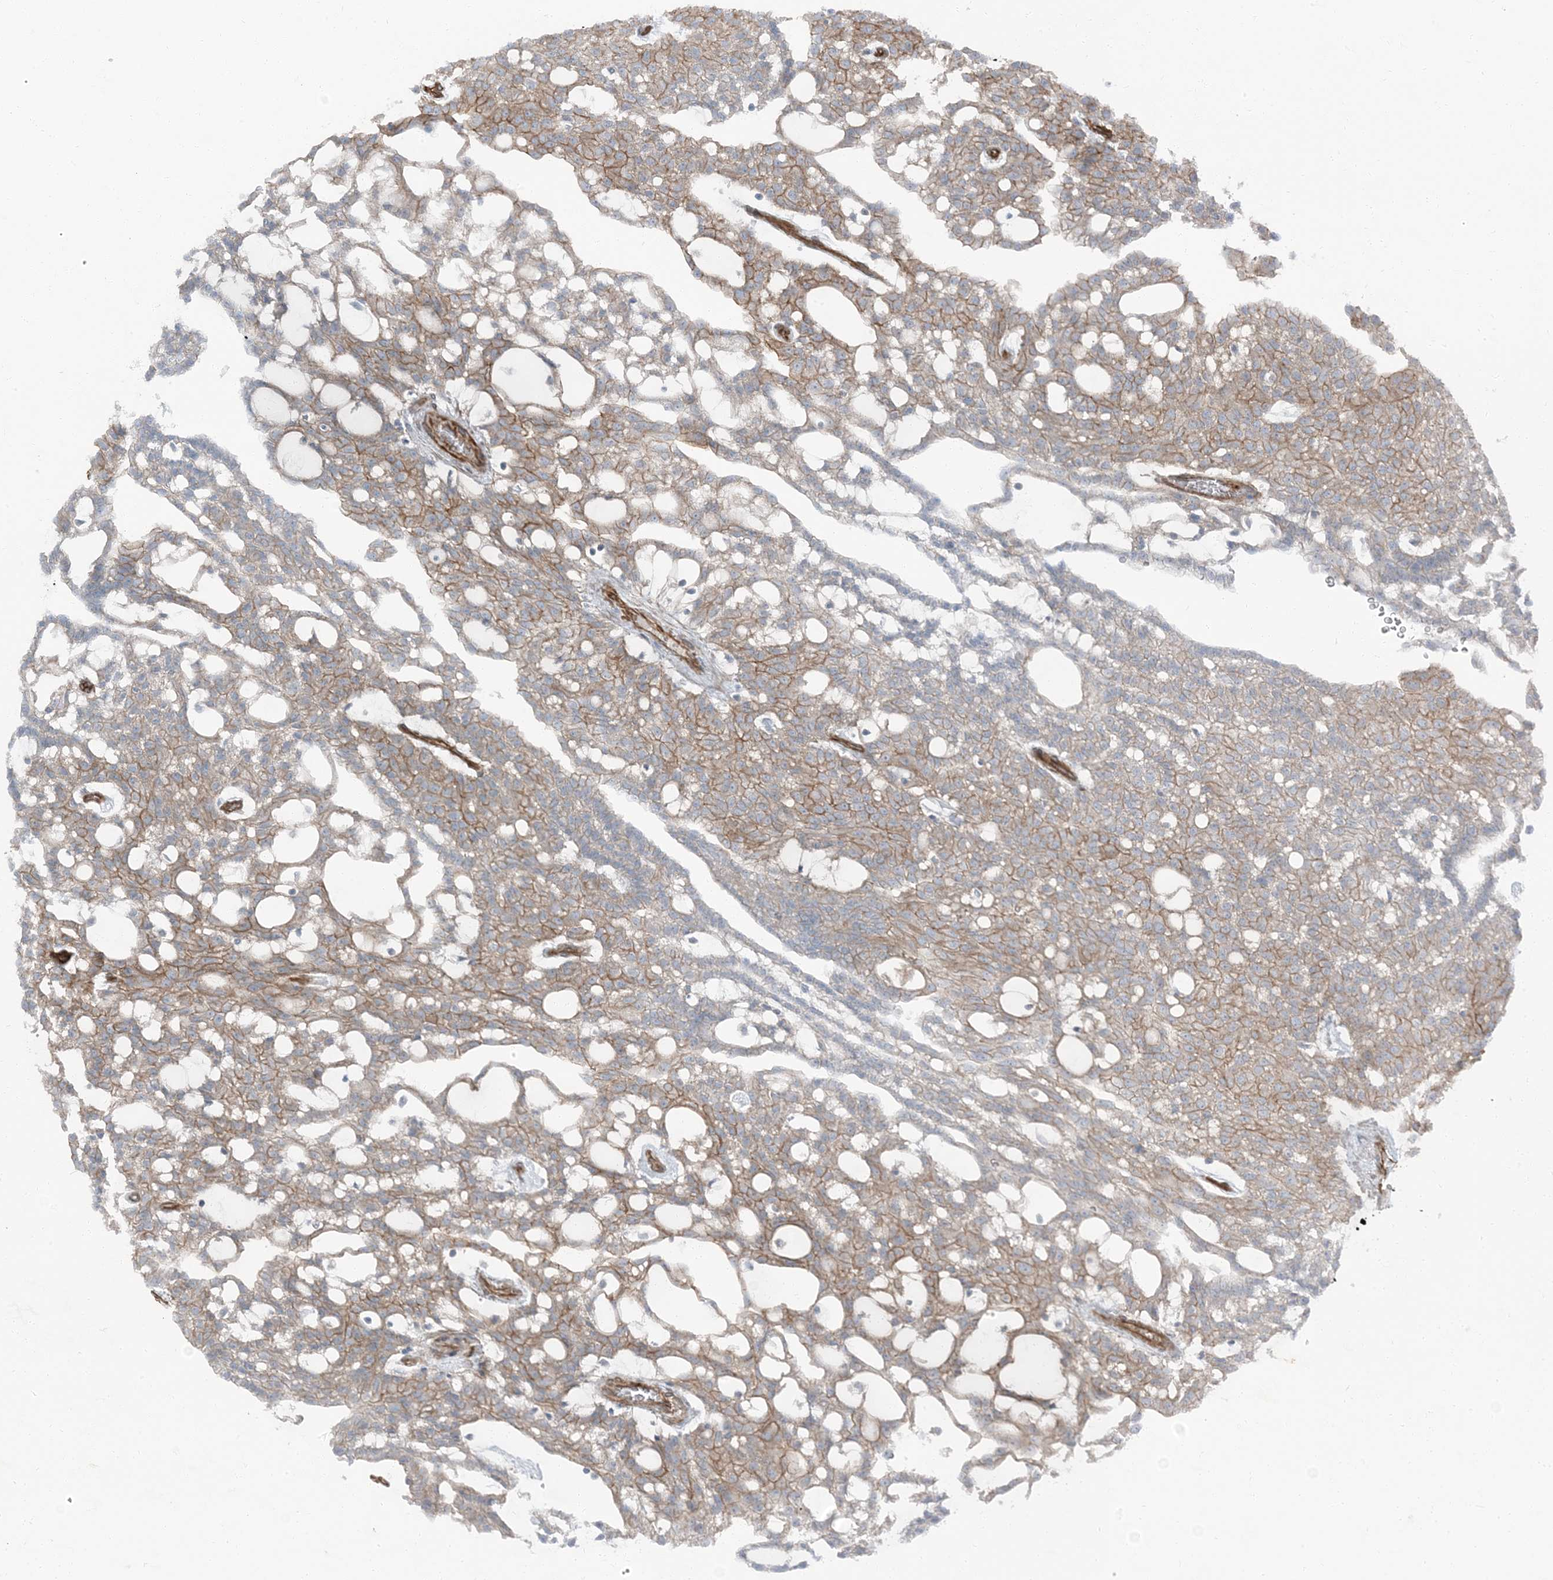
{"staining": {"intensity": "moderate", "quantity": ">75%", "location": "cytoplasmic/membranous"}, "tissue": "renal cancer", "cell_type": "Tumor cells", "image_type": "cancer", "snomed": [{"axis": "morphology", "description": "Adenocarcinoma, NOS"}, {"axis": "topography", "description": "Kidney"}], "caption": "The image exhibits immunohistochemical staining of renal adenocarcinoma. There is moderate cytoplasmic/membranous expression is seen in approximately >75% of tumor cells. (DAB = brown stain, brightfield microscopy at high magnification).", "gene": "ZFP90", "patient": {"sex": "male", "age": 63}}